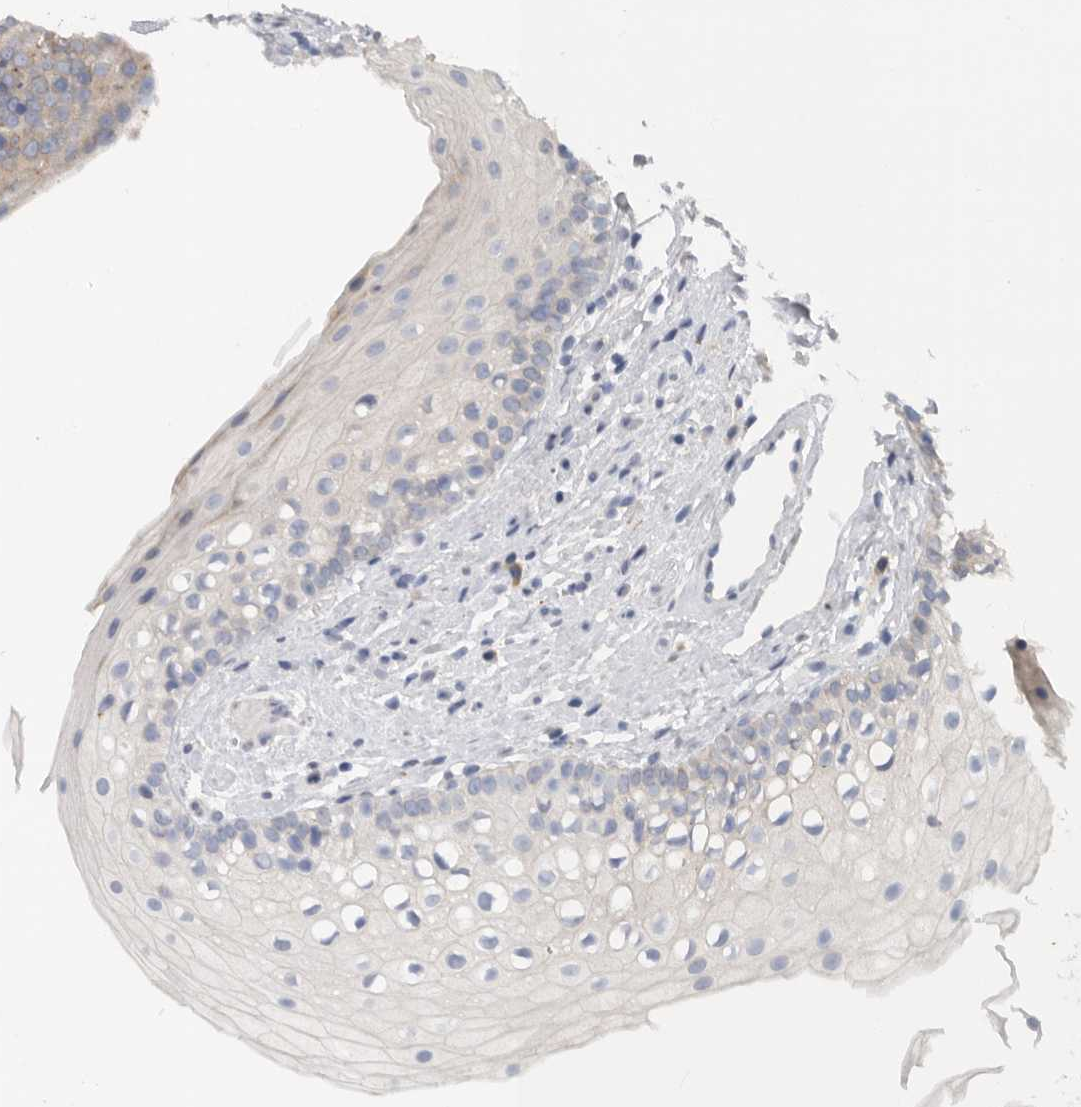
{"staining": {"intensity": "negative", "quantity": "none", "location": "none"}, "tissue": "oral mucosa", "cell_type": "Squamous epithelial cells", "image_type": "normal", "snomed": [{"axis": "morphology", "description": "Normal tissue, NOS"}, {"axis": "topography", "description": "Oral tissue"}], "caption": "The image shows no significant staining in squamous epithelial cells of oral mucosa.", "gene": "GANAB", "patient": {"sex": "male", "age": 28}}